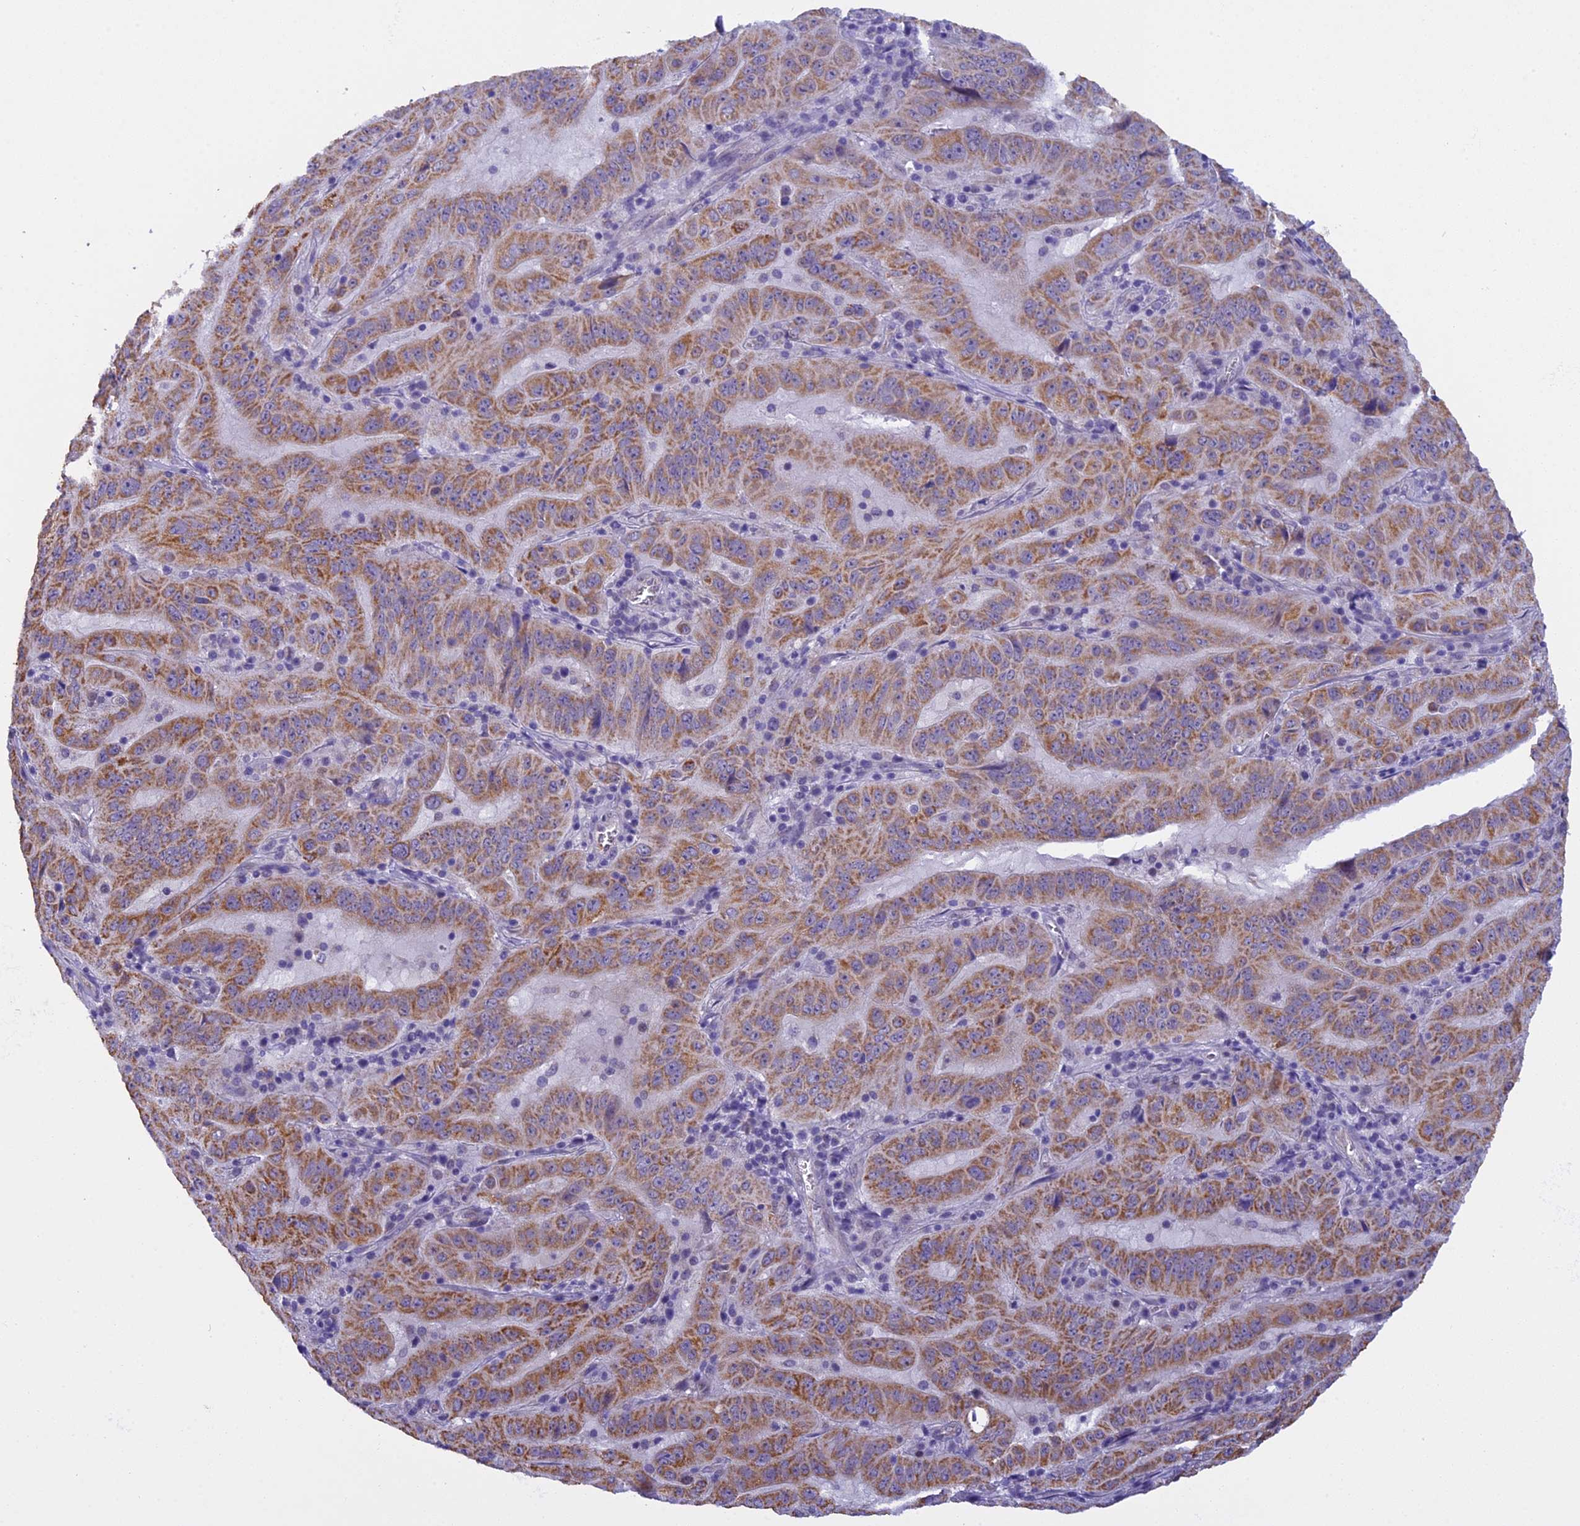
{"staining": {"intensity": "moderate", "quantity": ">75%", "location": "cytoplasmic/membranous"}, "tissue": "pancreatic cancer", "cell_type": "Tumor cells", "image_type": "cancer", "snomed": [{"axis": "morphology", "description": "Adenocarcinoma, NOS"}, {"axis": "topography", "description": "Pancreas"}], "caption": "DAB (3,3'-diaminobenzidine) immunohistochemical staining of pancreatic cancer shows moderate cytoplasmic/membranous protein staining in approximately >75% of tumor cells. Nuclei are stained in blue.", "gene": "ZNF317", "patient": {"sex": "male", "age": 63}}